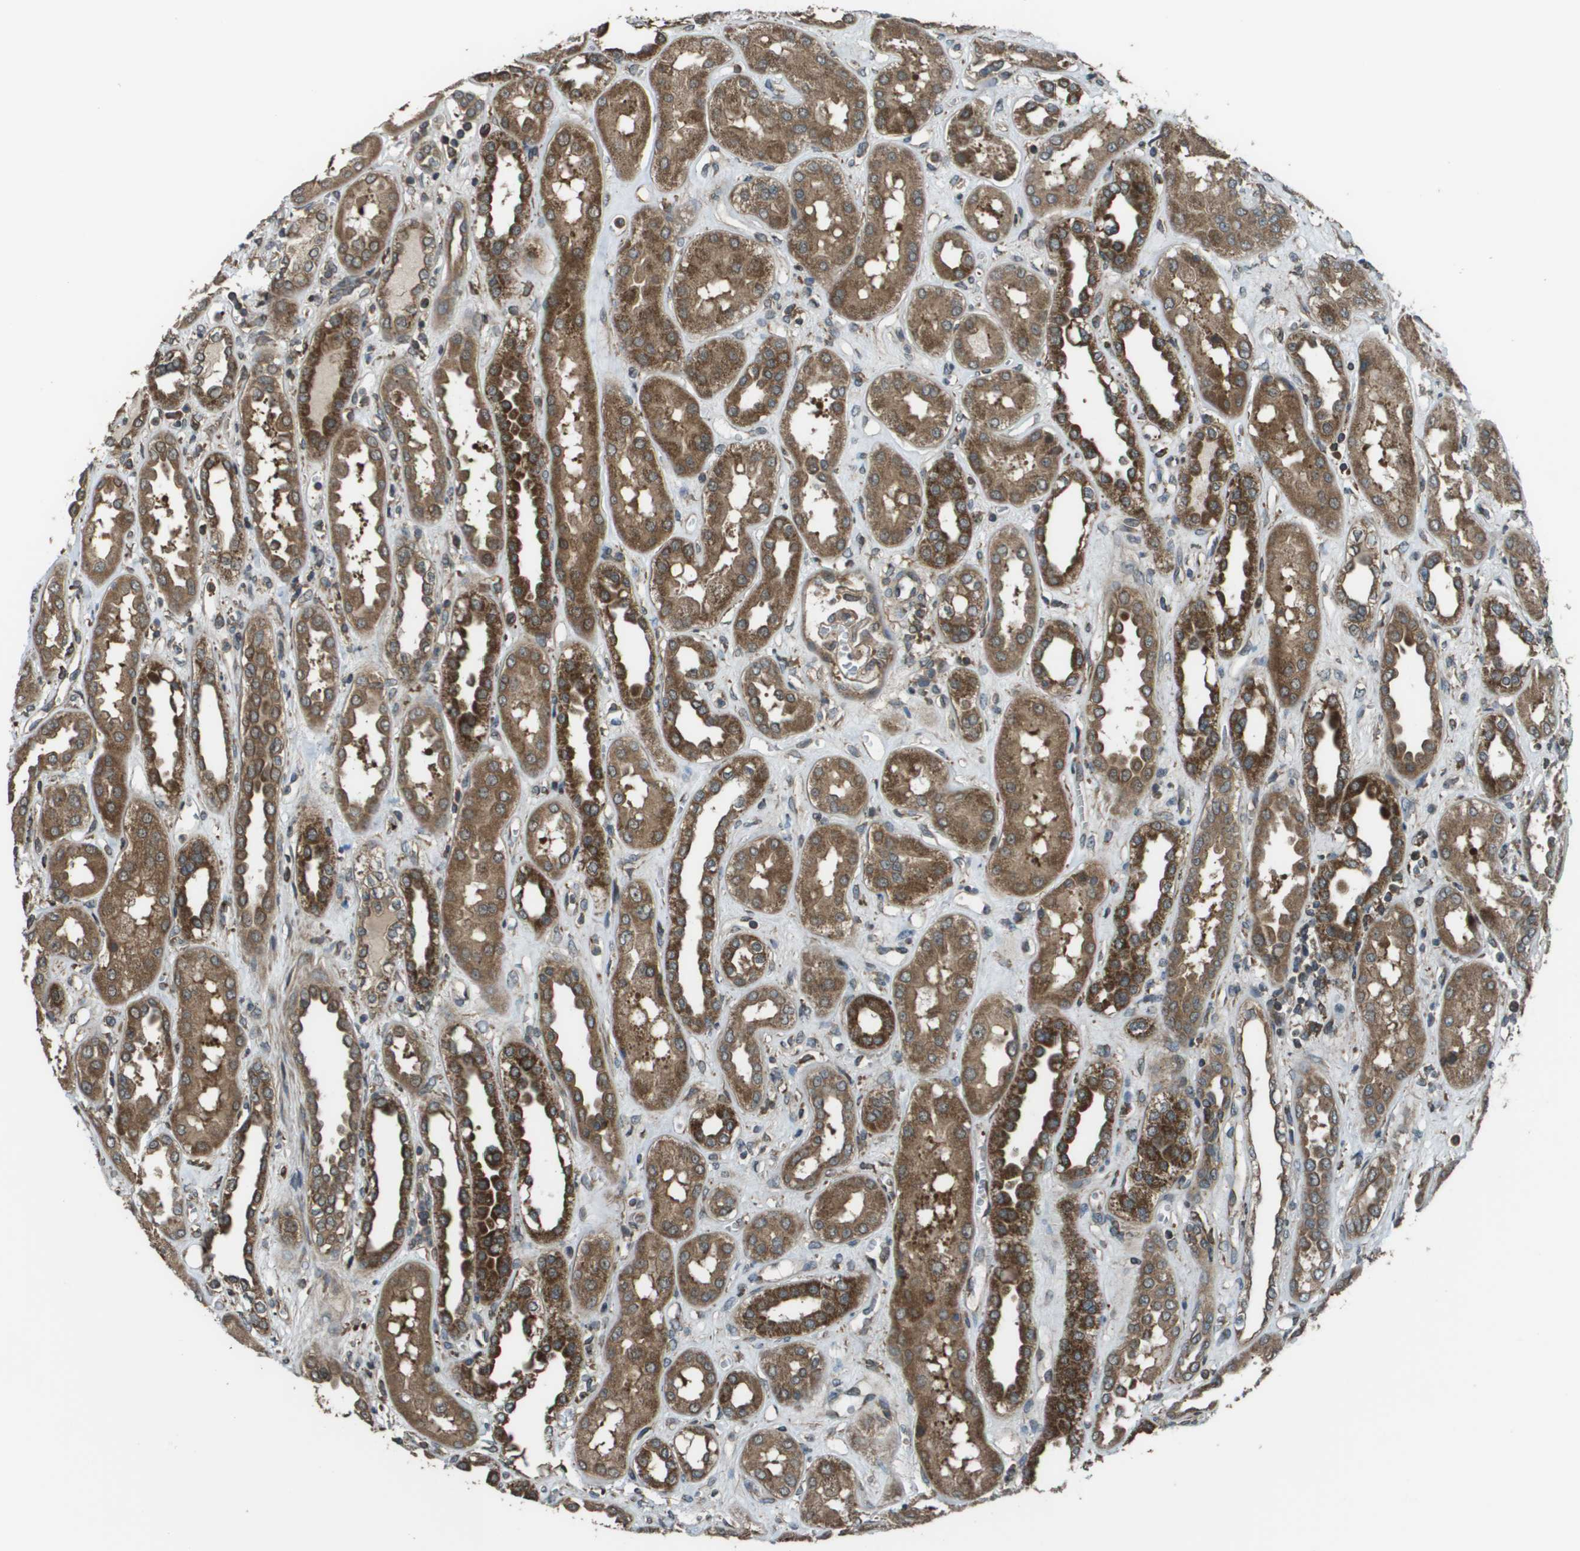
{"staining": {"intensity": "weak", "quantity": "25%-75%", "location": "cytoplasmic/membranous"}, "tissue": "kidney", "cell_type": "Cells in glomeruli", "image_type": "normal", "snomed": [{"axis": "morphology", "description": "Normal tissue, NOS"}, {"axis": "topography", "description": "Kidney"}], "caption": "A photomicrograph of kidney stained for a protein exhibits weak cytoplasmic/membranous brown staining in cells in glomeruli.", "gene": "PLPBP", "patient": {"sex": "male", "age": 59}}